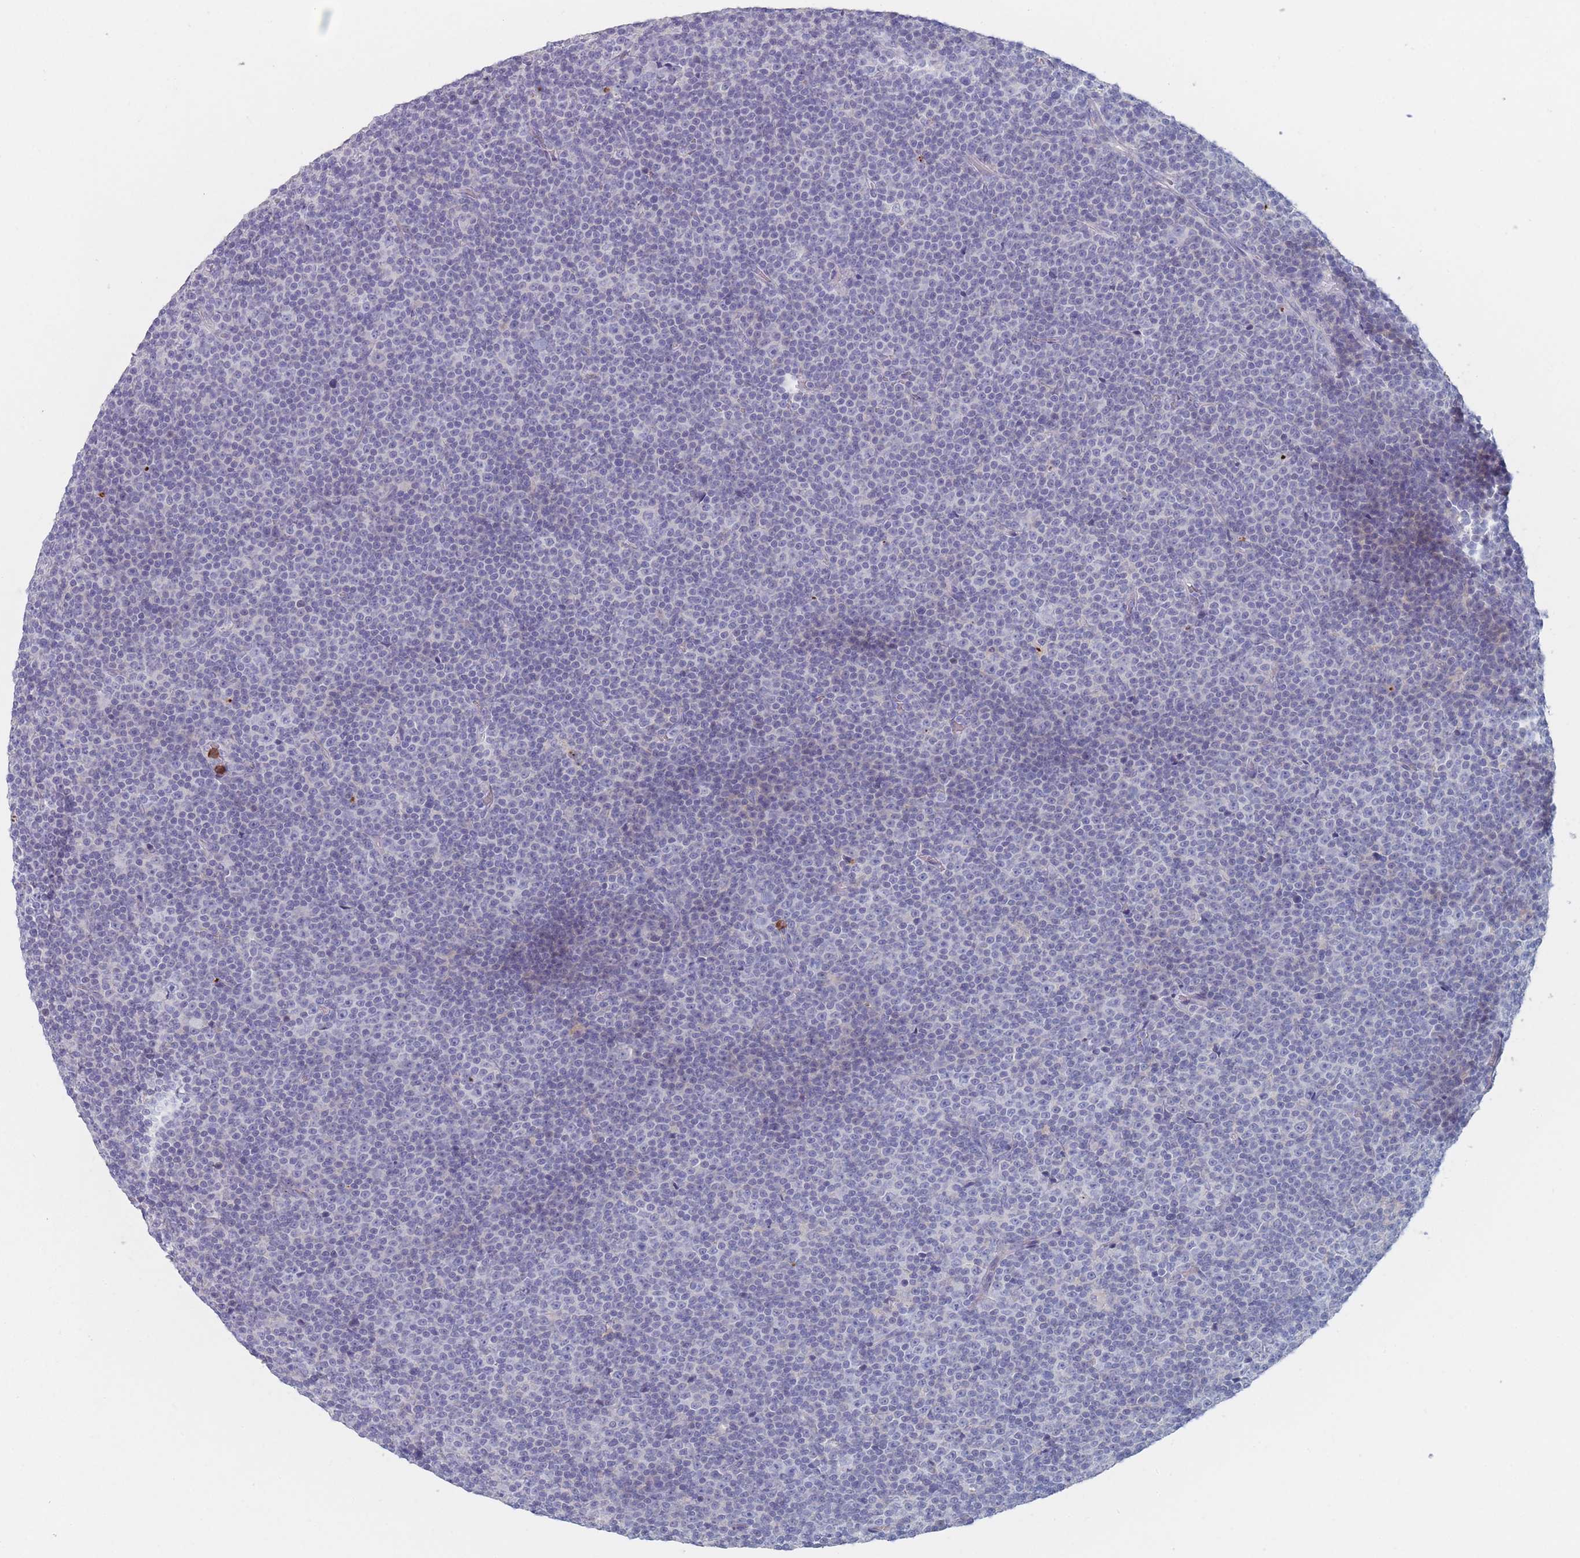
{"staining": {"intensity": "negative", "quantity": "none", "location": "none"}, "tissue": "lymphoma", "cell_type": "Tumor cells", "image_type": "cancer", "snomed": [{"axis": "morphology", "description": "Malignant lymphoma, non-Hodgkin's type, Low grade"}, {"axis": "topography", "description": "Lymph node"}], "caption": "Micrograph shows no protein staining in tumor cells of lymphoma tissue. (Immunohistochemistry, brightfield microscopy, high magnification).", "gene": "ATP1A3", "patient": {"sex": "female", "age": 67}}